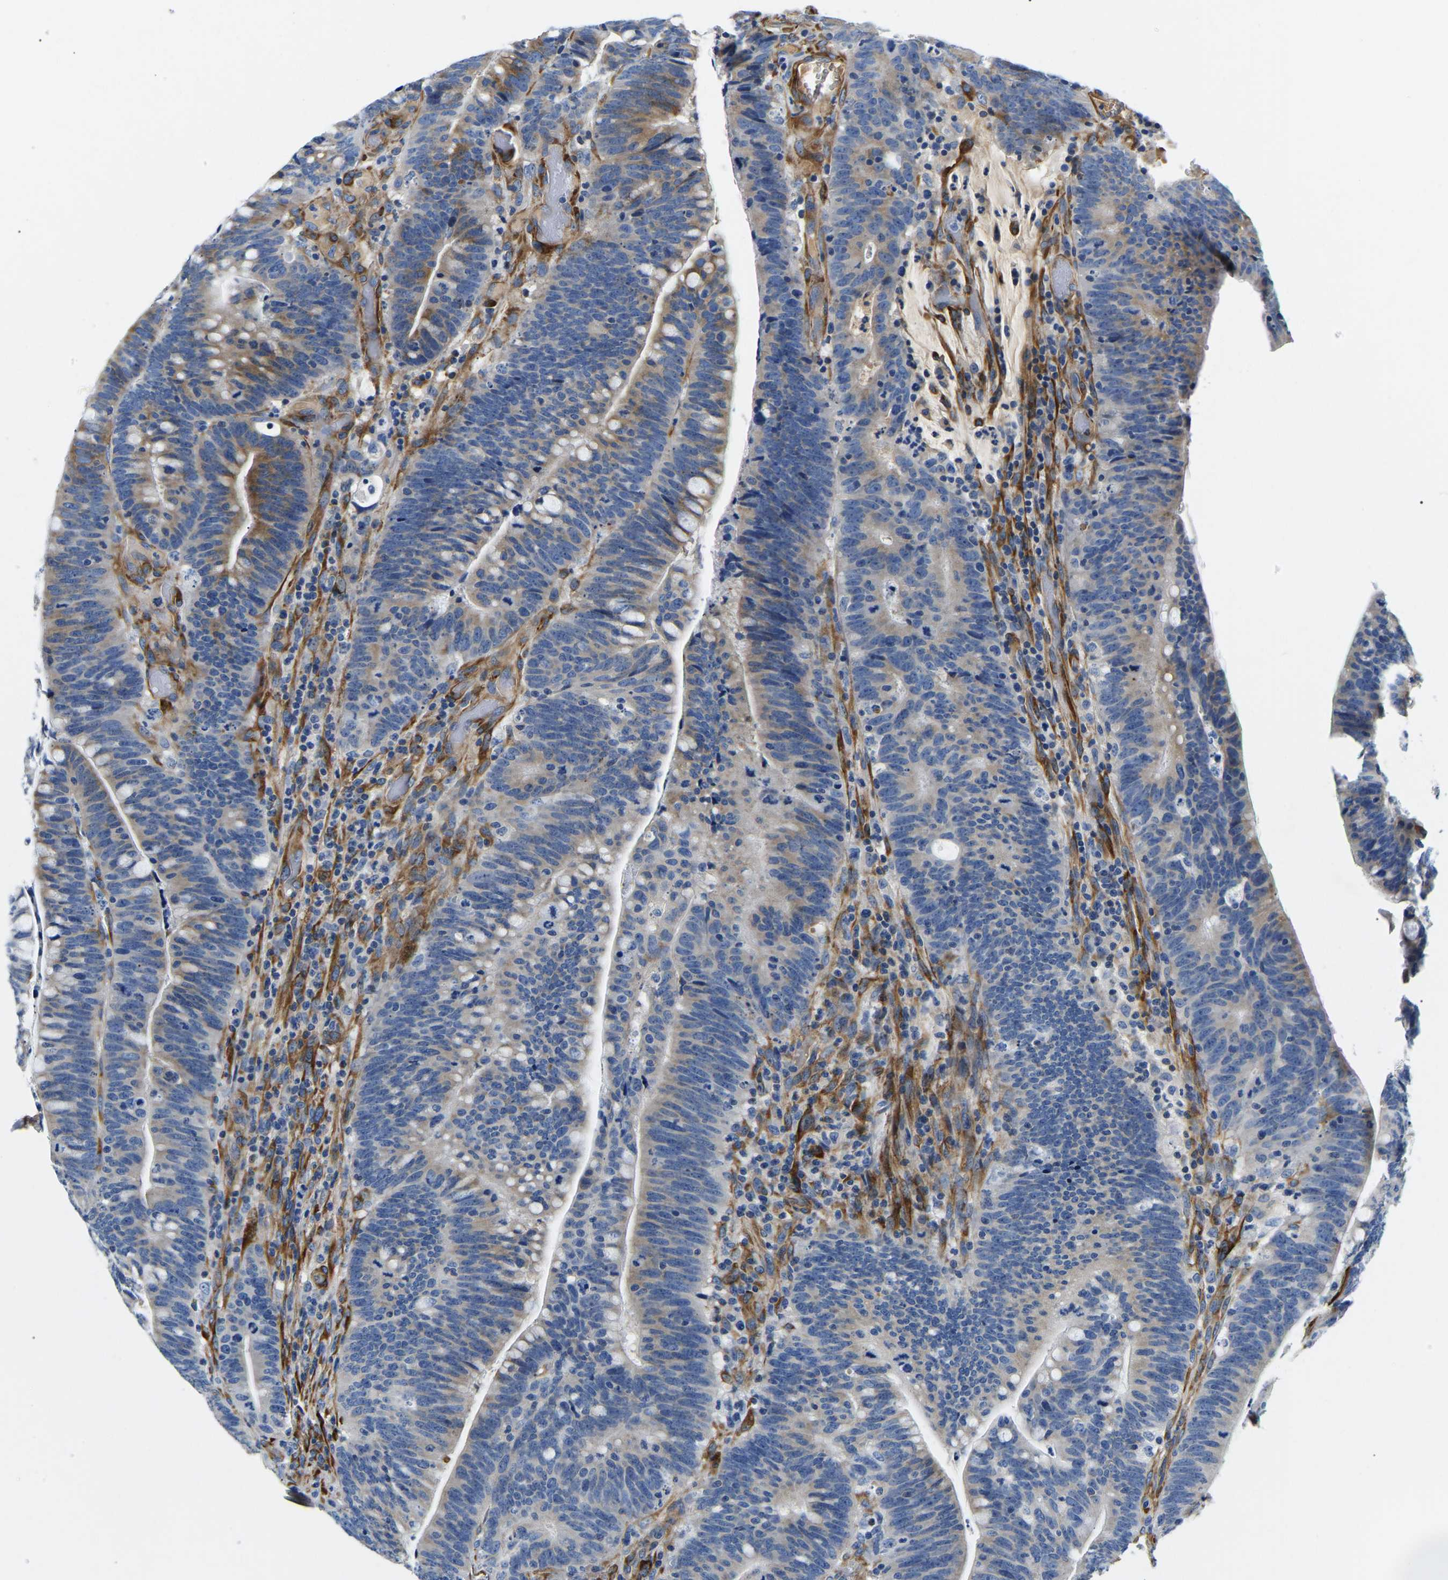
{"staining": {"intensity": "weak", "quantity": "<25%", "location": "cytoplasmic/membranous"}, "tissue": "colorectal cancer", "cell_type": "Tumor cells", "image_type": "cancer", "snomed": [{"axis": "morphology", "description": "Normal tissue, NOS"}, {"axis": "morphology", "description": "Adenocarcinoma, NOS"}, {"axis": "topography", "description": "Colon"}], "caption": "Tumor cells show no significant protein positivity in colorectal cancer (adenocarcinoma). Brightfield microscopy of immunohistochemistry (IHC) stained with DAB (3,3'-diaminobenzidine) (brown) and hematoxylin (blue), captured at high magnification.", "gene": "DUSP8", "patient": {"sex": "female", "age": 66}}